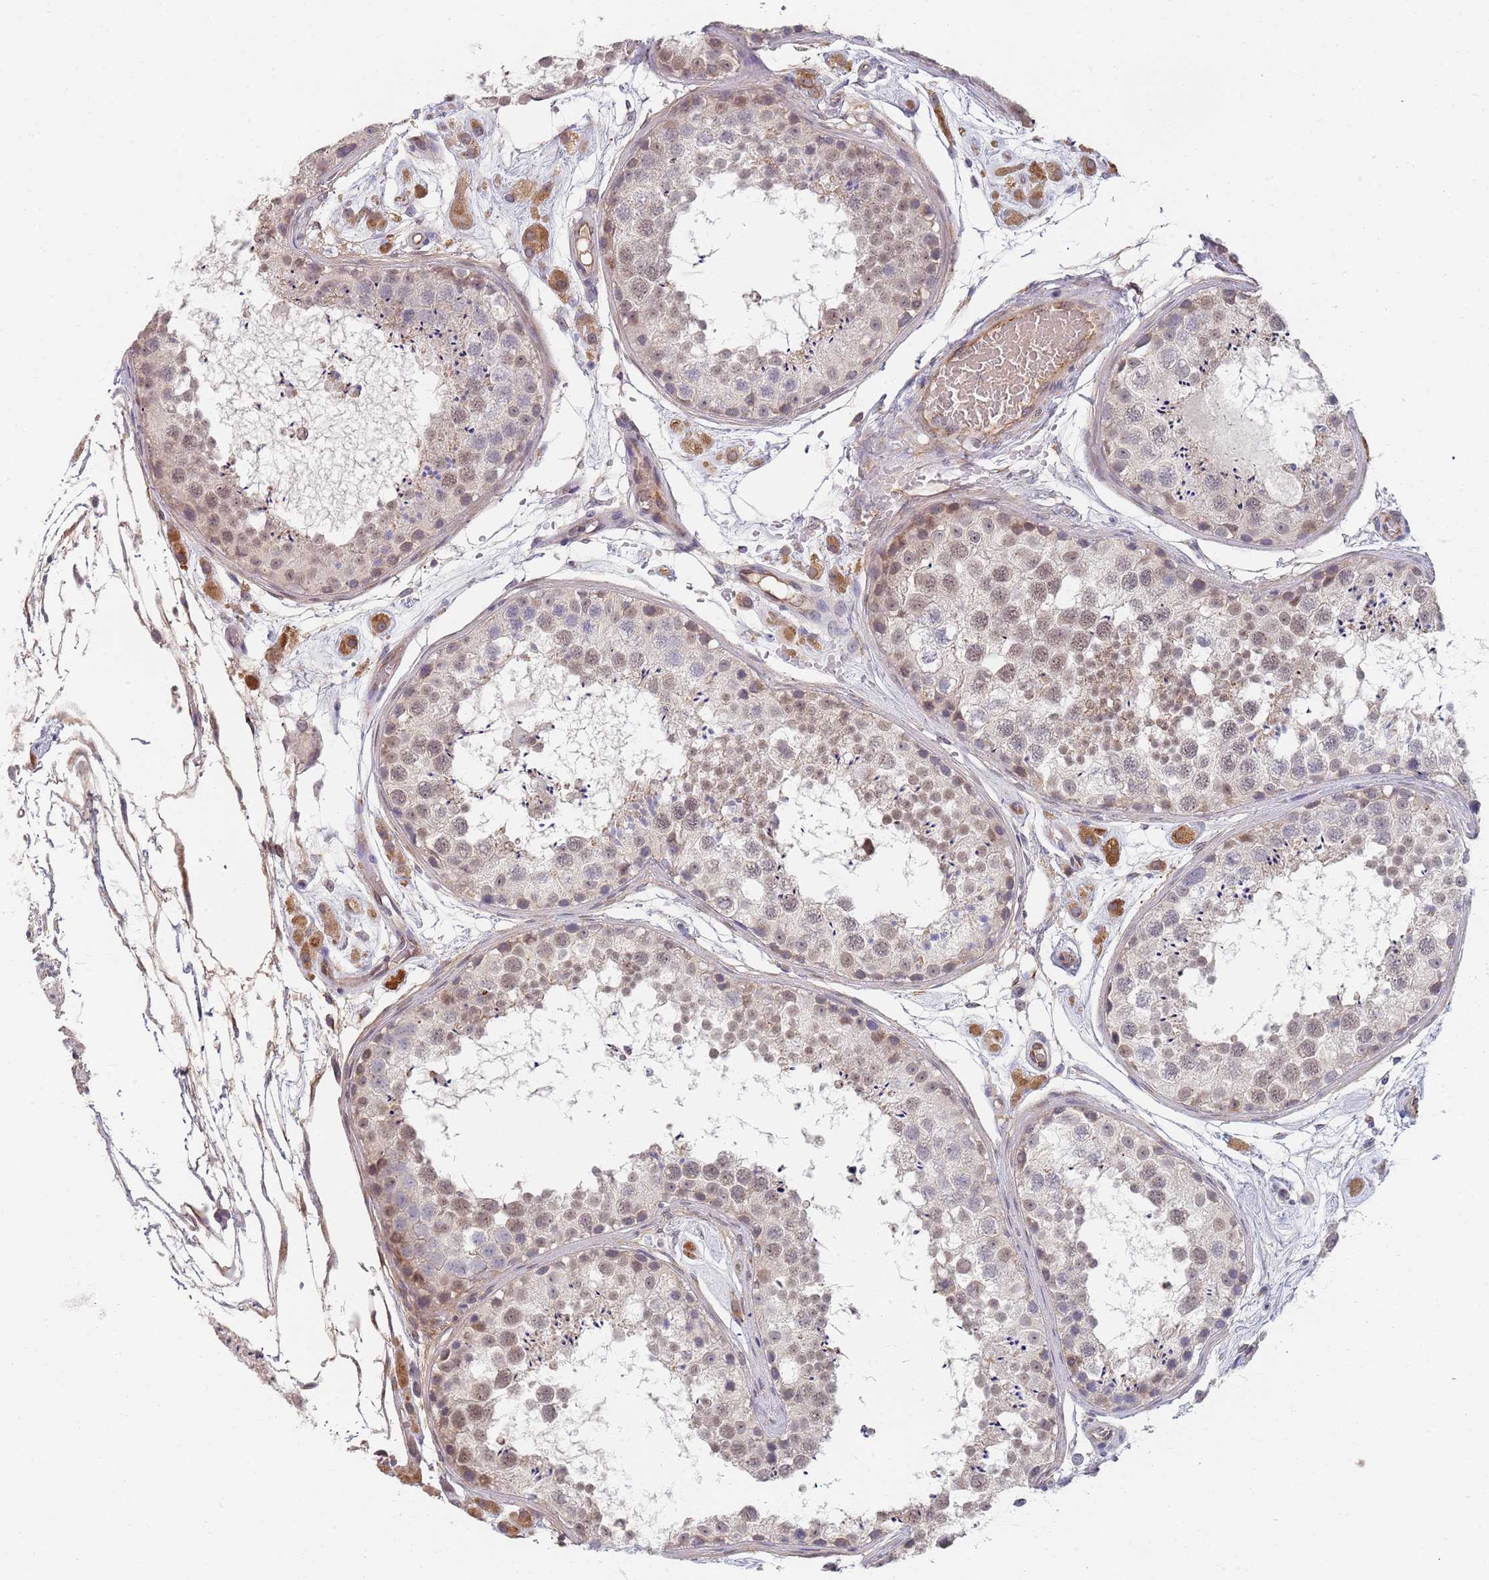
{"staining": {"intensity": "weak", "quantity": "25%-75%", "location": "nuclear"}, "tissue": "testis", "cell_type": "Cells in seminiferous ducts", "image_type": "normal", "snomed": [{"axis": "morphology", "description": "Normal tissue, NOS"}, {"axis": "topography", "description": "Testis"}], "caption": "Cells in seminiferous ducts show low levels of weak nuclear expression in approximately 25%-75% of cells in benign human testis. (IHC, brightfield microscopy, high magnification).", "gene": "B4GALT4", "patient": {"sex": "male", "age": 25}}